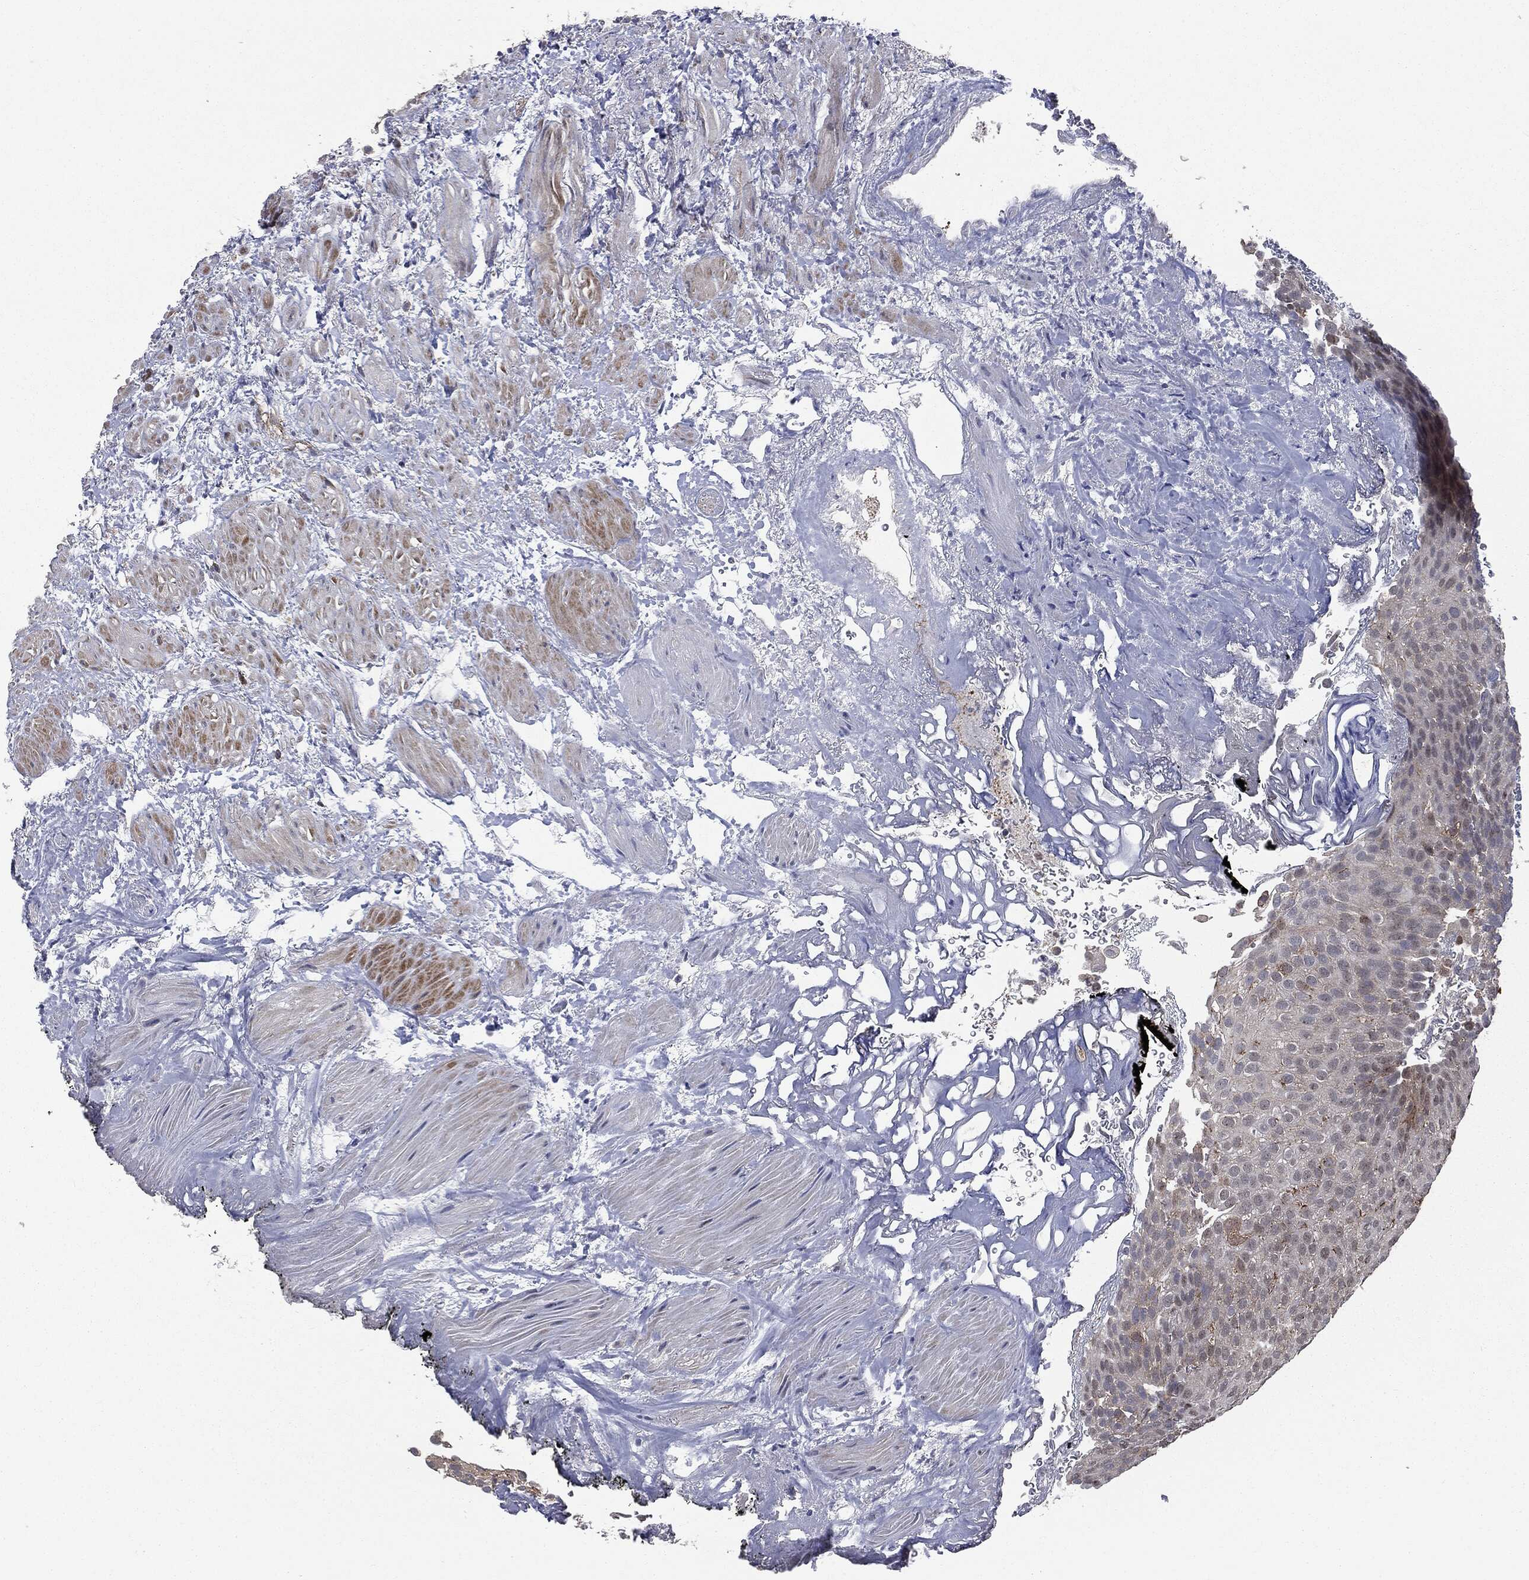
{"staining": {"intensity": "negative", "quantity": "none", "location": "none"}, "tissue": "urothelial cancer", "cell_type": "Tumor cells", "image_type": "cancer", "snomed": [{"axis": "morphology", "description": "Urothelial carcinoma, Low grade"}, {"axis": "topography", "description": "Urinary bladder"}], "caption": "This image is of urothelial cancer stained with IHC to label a protein in brown with the nuclei are counter-stained blue. There is no expression in tumor cells.", "gene": "TRMT1L", "patient": {"sex": "male", "age": 78}}